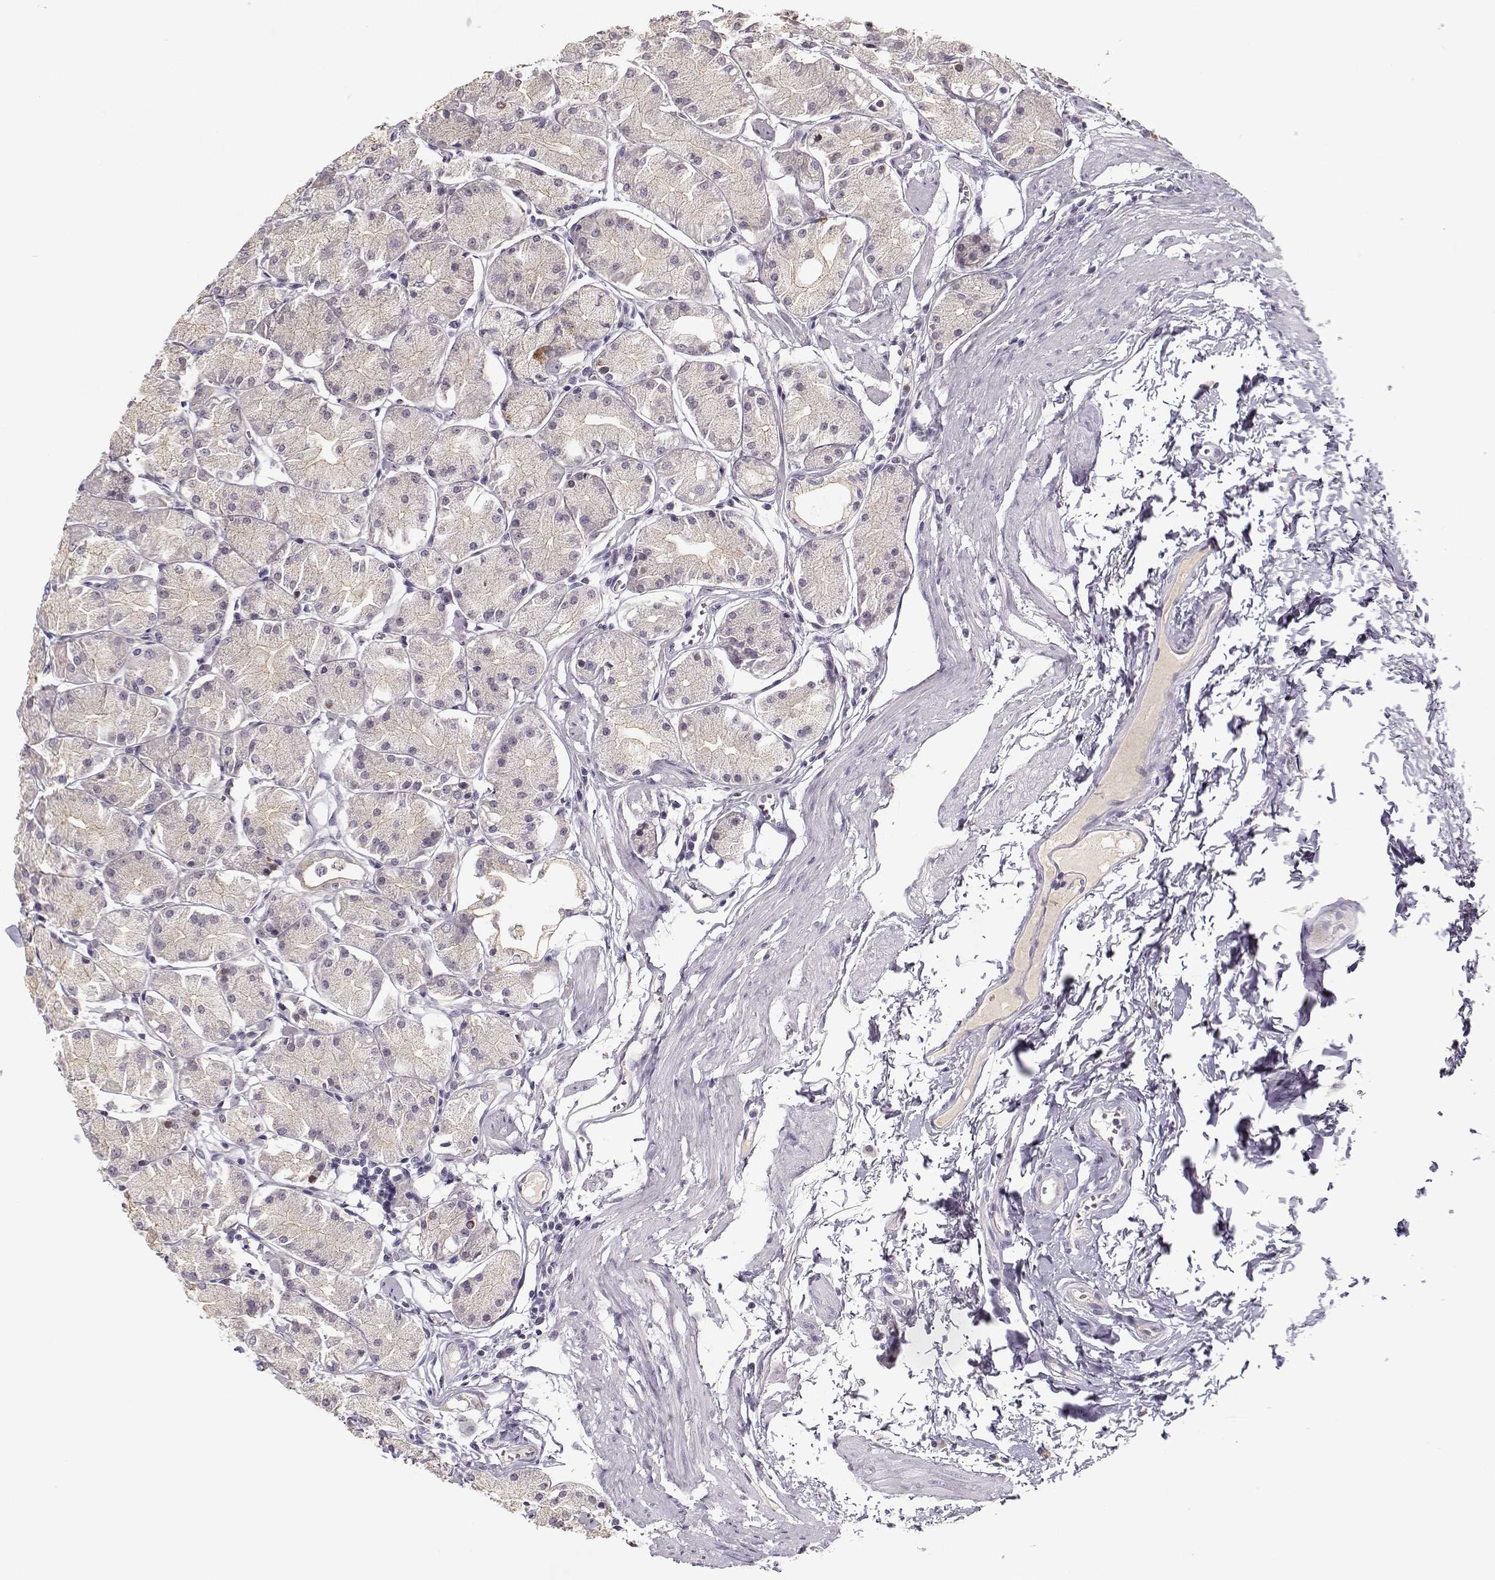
{"staining": {"intensity": "negative", "quantity": "none", "location": "none"}, "tissue": "stomach", "cell_type": "Glandular cells", "image_type": "normal", "snomed": [{"axis": "morphology", "description": "Normal tissue, NOS"}, {"axis": "topography", "description": "Stomach, upper"}], "caption": "The immunohistochemistry (IHC) micrograph has no significant expression in glandular cells of stomach. (DAB (3,3'-diaminobenzidine) IHC visualized using brightfield microscopy, high magnification).", "gene": "TMEM145", "patient": {"sex": "male", "age": 60}}